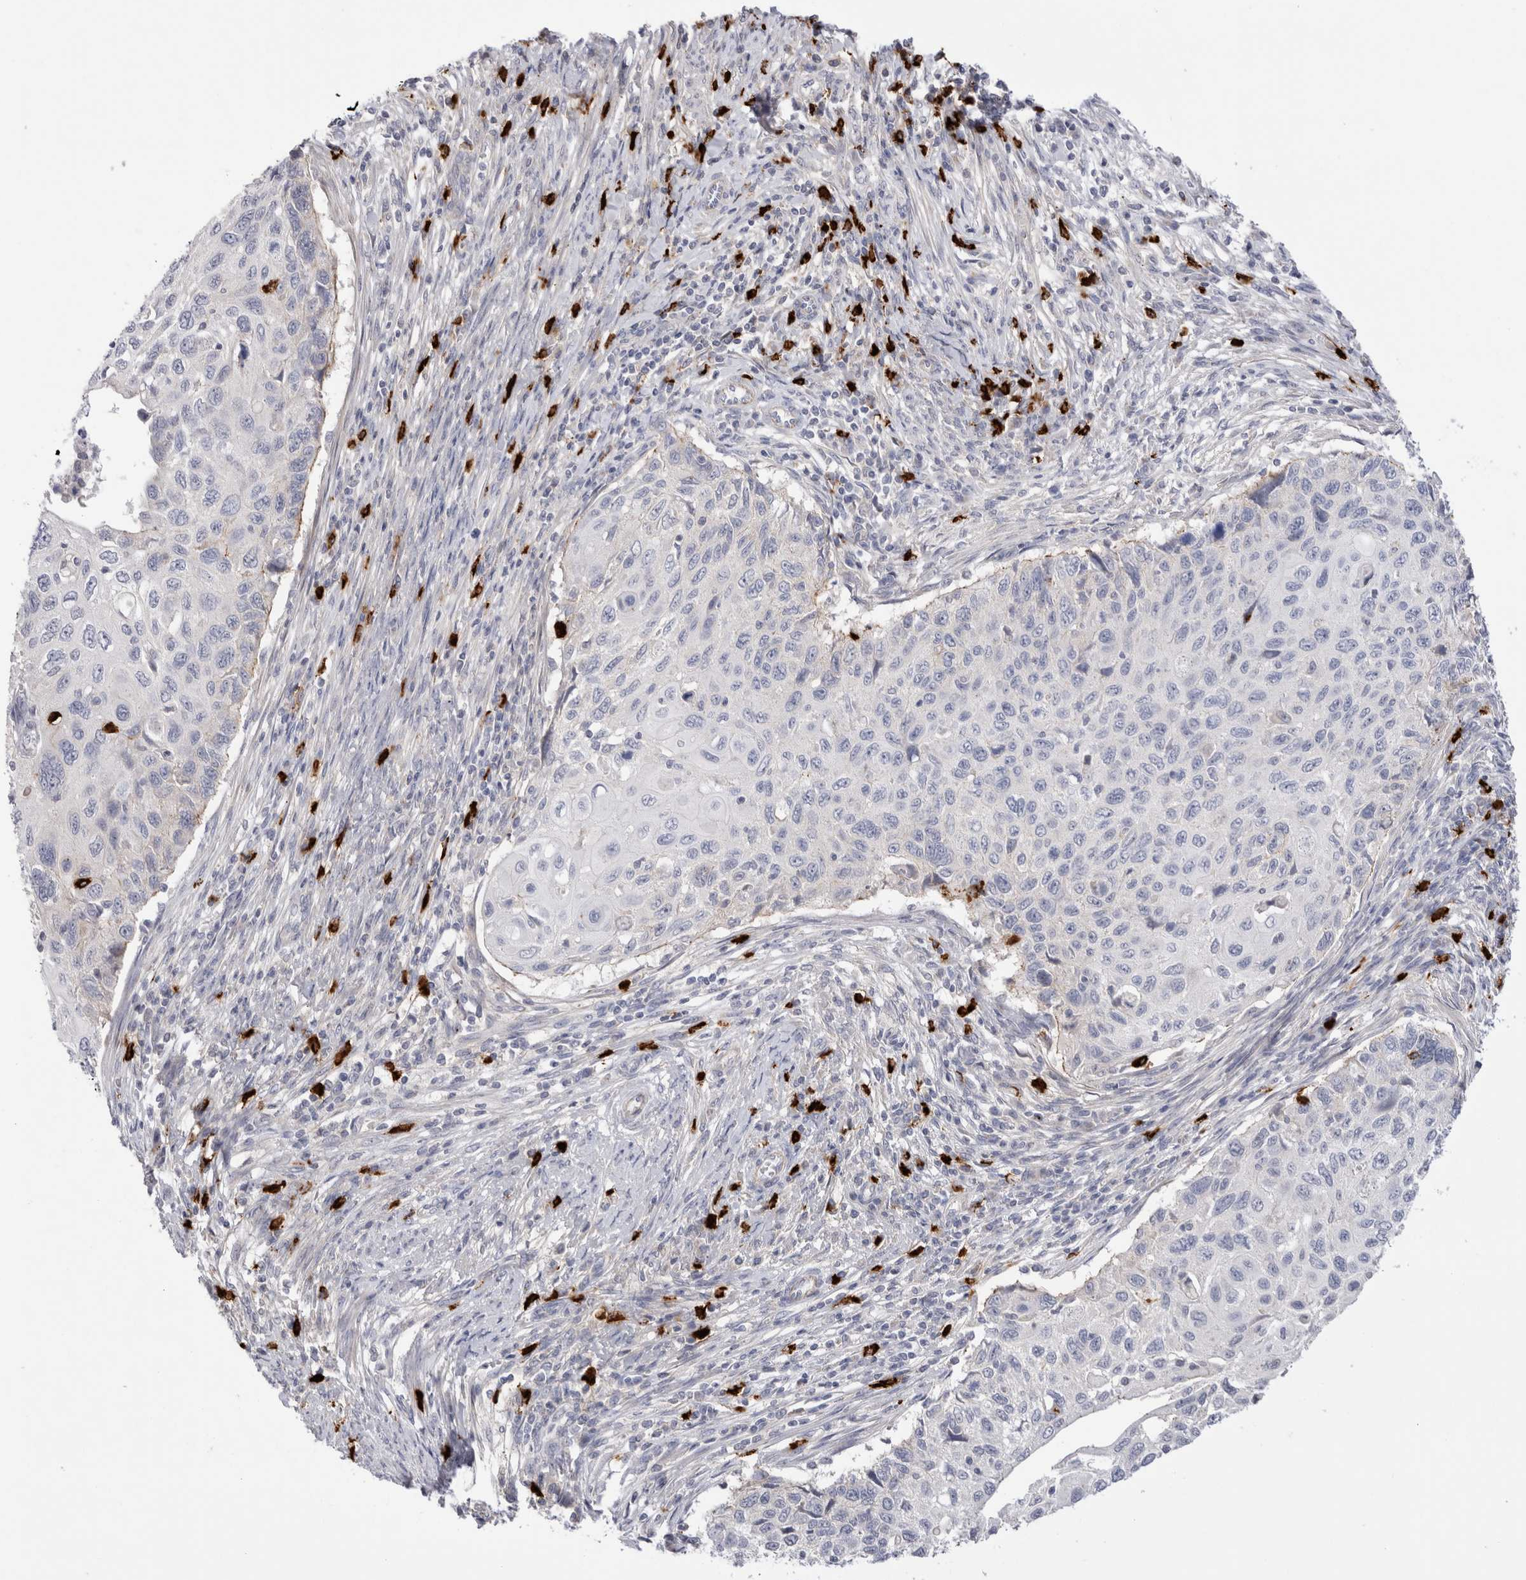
{"staining": {"intensity": "negative", "quantity": "none", "location": "none"}, "tissue": "cervical cancer", "cell_type": "Tumor cells", "image_type": "cancer", "snomed": [{"axis": "morphology", "description": "Squamous cell carcinoma, NOS"}, {"axis": "topography", "description": "Cervix"}], "caption": "A micrograph of cervical squamous cell carcinoma stained for a protein shows no brown staining in tumor cells. (Immunohistochemistry, brightfield microscopy, high magnification).", "gene": "SPINK2", "patient": {"sex": "female", "age": 70}}